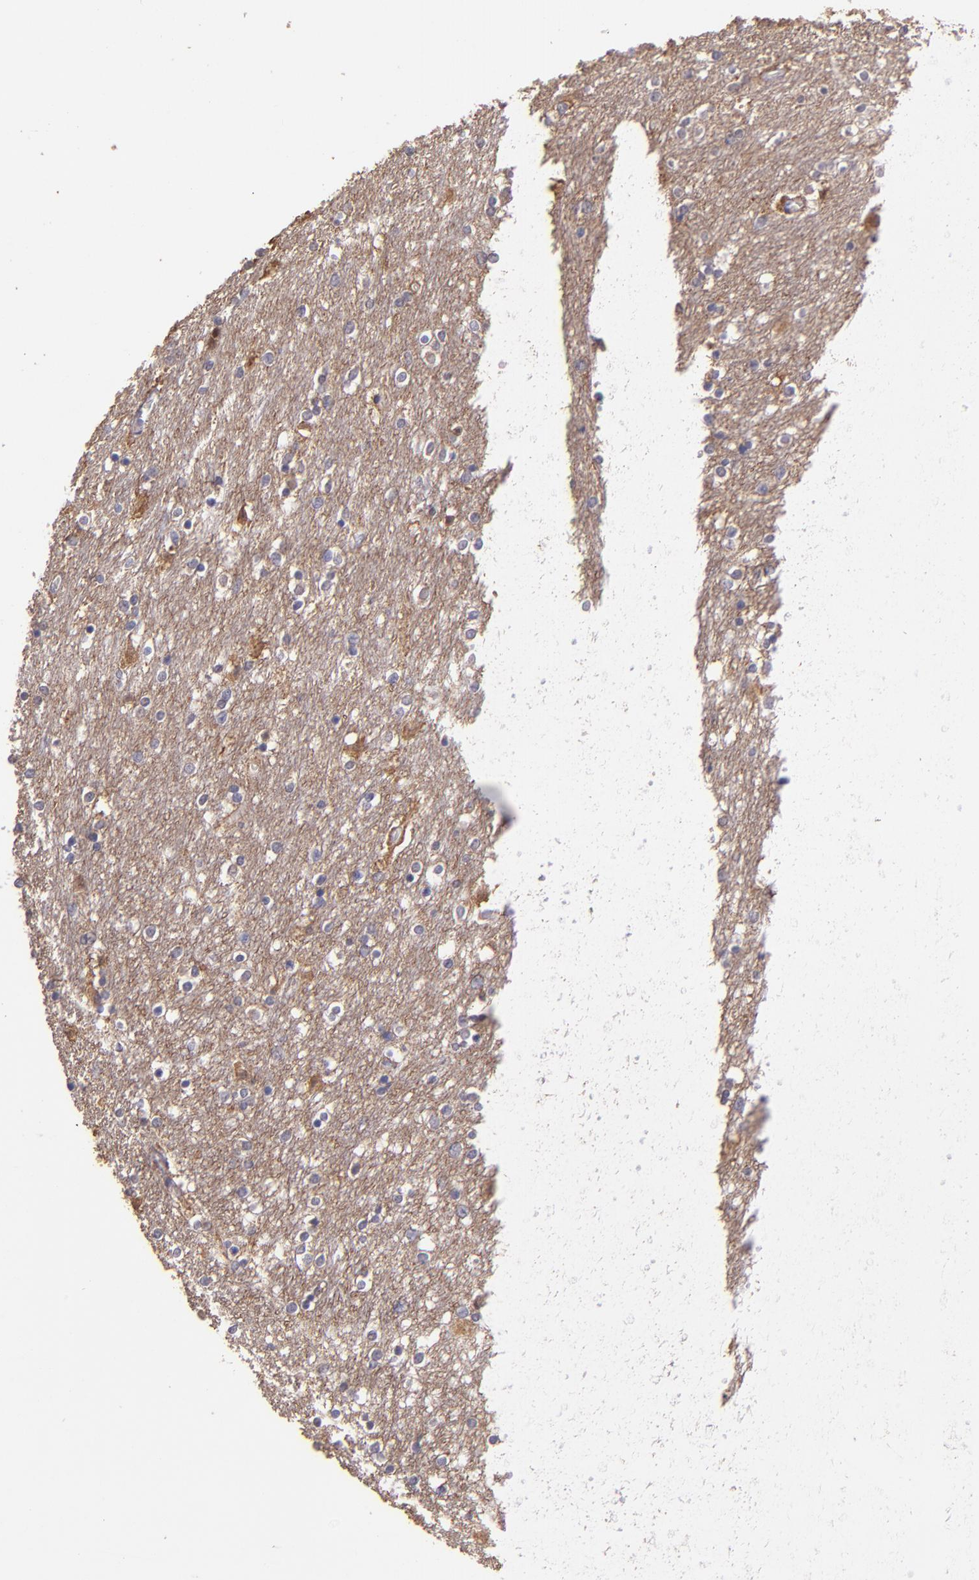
{"staining": {"intensity": "weak", "quantity": "25%-75%", "location": "cytoplasmic/membranous"}, "tissue": "caudate", "cell_type": "Glial cells", "image_type": "normal", "snomed": [{"axis": "morphology", "description": "Normal tissue, NOS"}, {"axis": "topography", "description": "Lateral ventricle wall"}], "caption": "Brown immunohistochemical staining in unremarkable caudate demonstrates weak cytoplasmic/membranous staining in approximately 25%-75% of glial cells.", "gene": "PAPPA", "patient": {"sex": "female", "age": 54}}